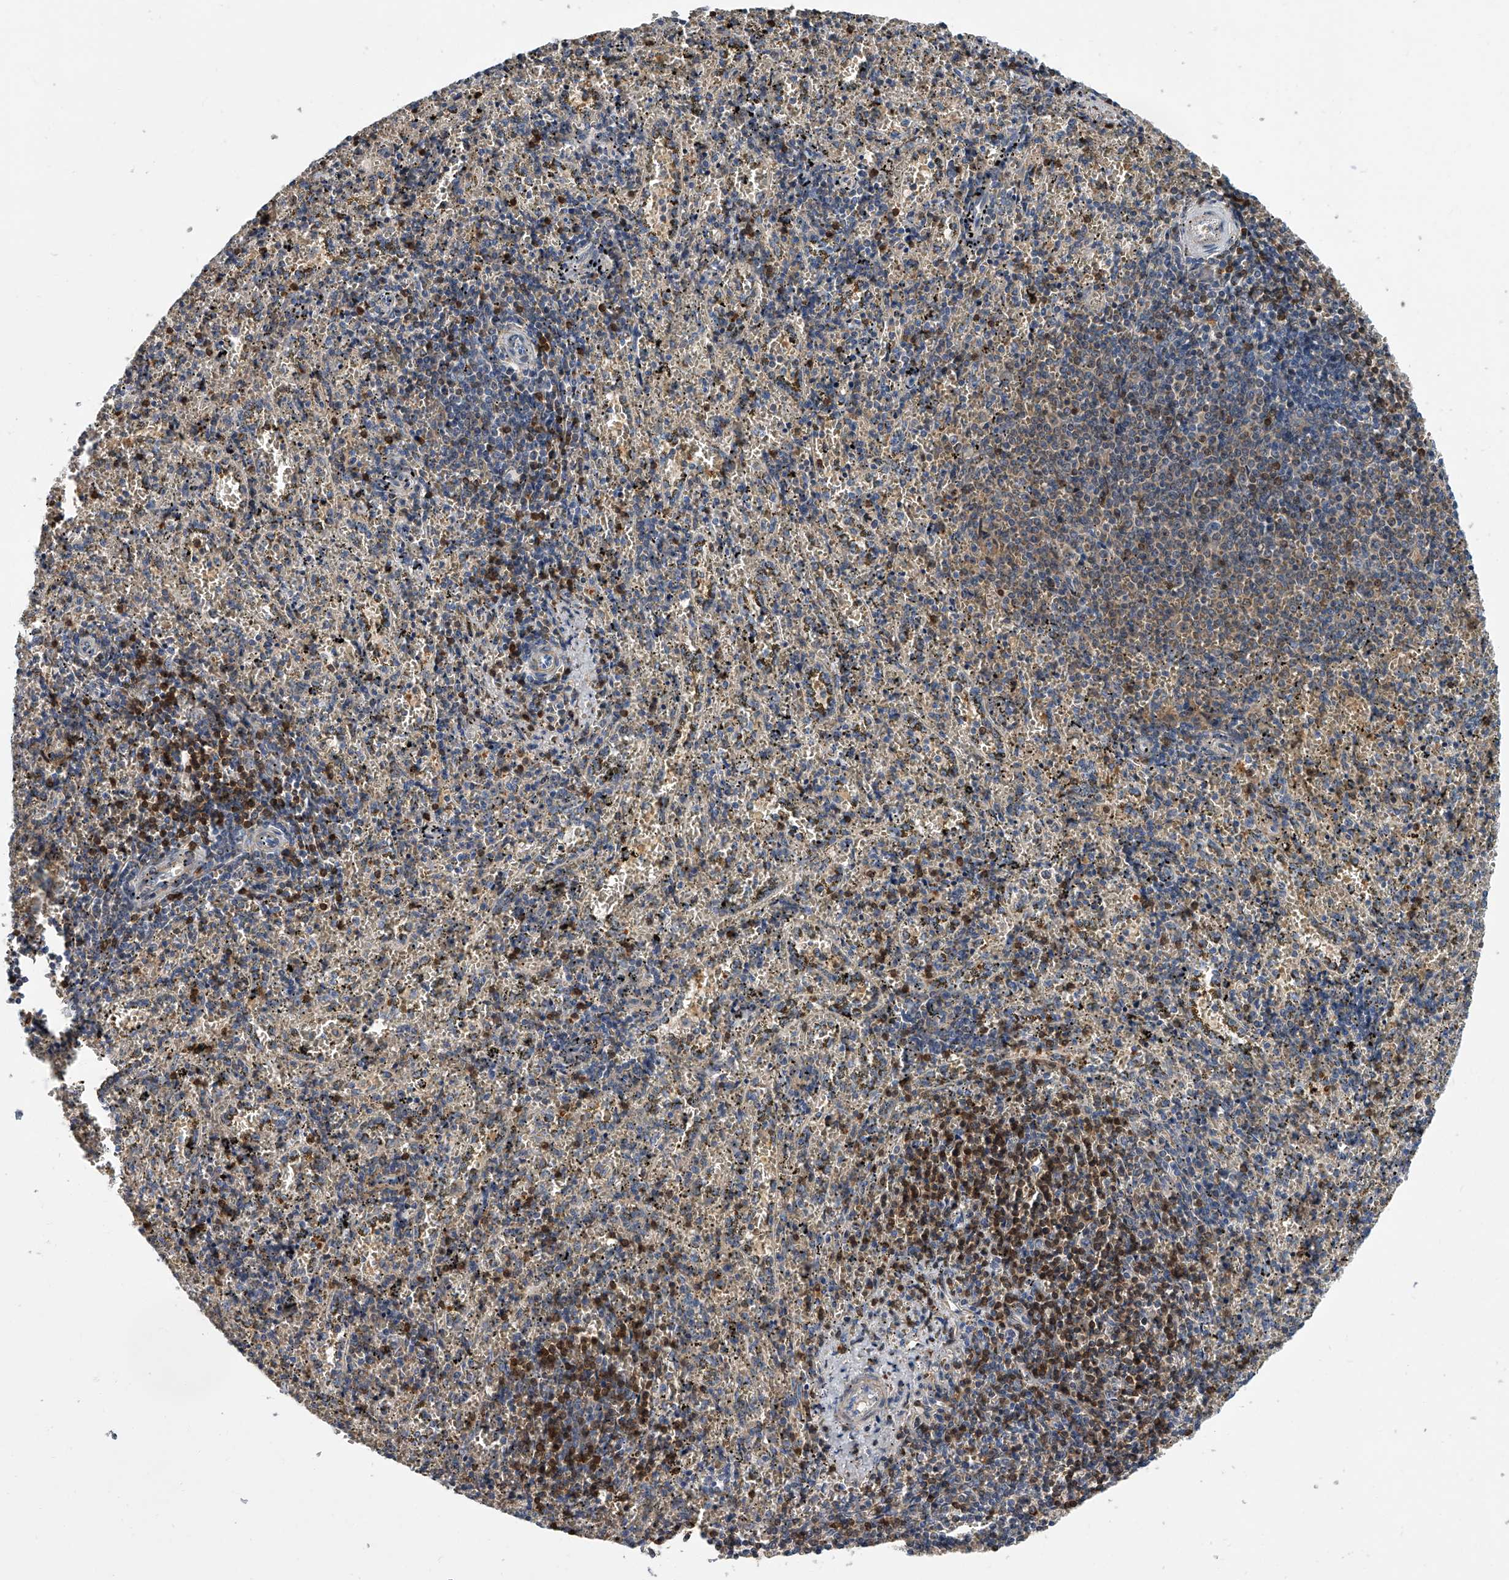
{"staining": {"intensity": "moderate", "quantity": "<25%", "location": "cytoplasmic/membranous"}, "tissue": "spleen", "cell_type": "Cells in red pulp", "image_type": "normal", "snomed": [{"axis": "morphology", "description": "Normal tissue, NOS"}, {"axis": "topography", "description": "Spleen"}], "caption": "Normal spleen was stained to show a protein in brown. There is low levels of moderate cytoplasmic/membranous positivity in approximately <25% of cells in red pulp.", "gene": "CD200", "patient": {"sex": "male", "age": 11}}